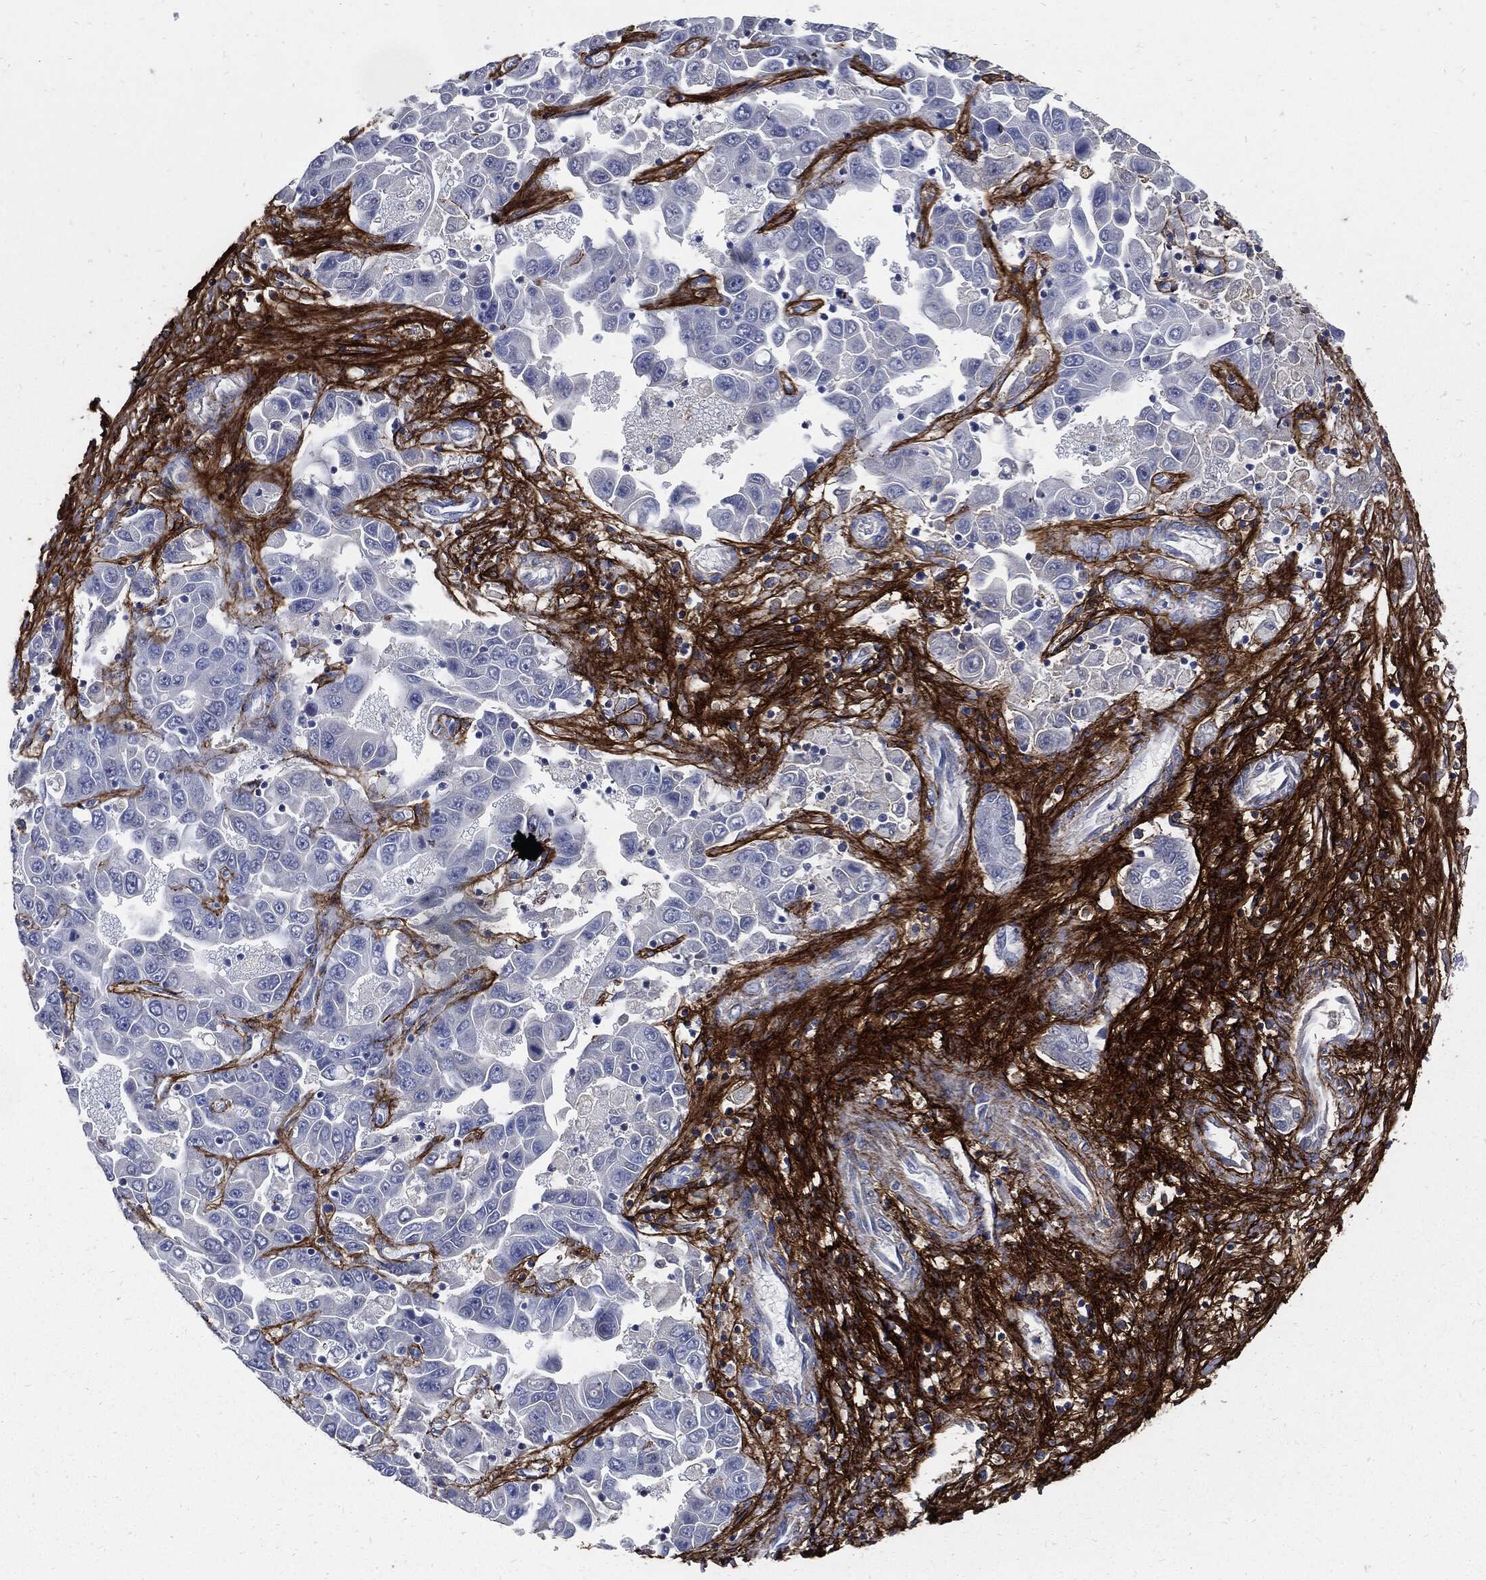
{"staining": {"intensity": "negative", "quantity": "none", "location": "none"}, "tissue": "liver cancer", "cell_type": "Tumor cells", "image_type": "cancer", "snomed": [{"axis": "morphology", "description": "Cholangiocarcinoma"}, {"axis": "topography", "description": "Liver"}], "caption": "IHC of cholangiocarcinoma (liver) reveals no staining in tumor cells.", "gene": "FBN1", "patient": {"sex": "female", "age": 52}}